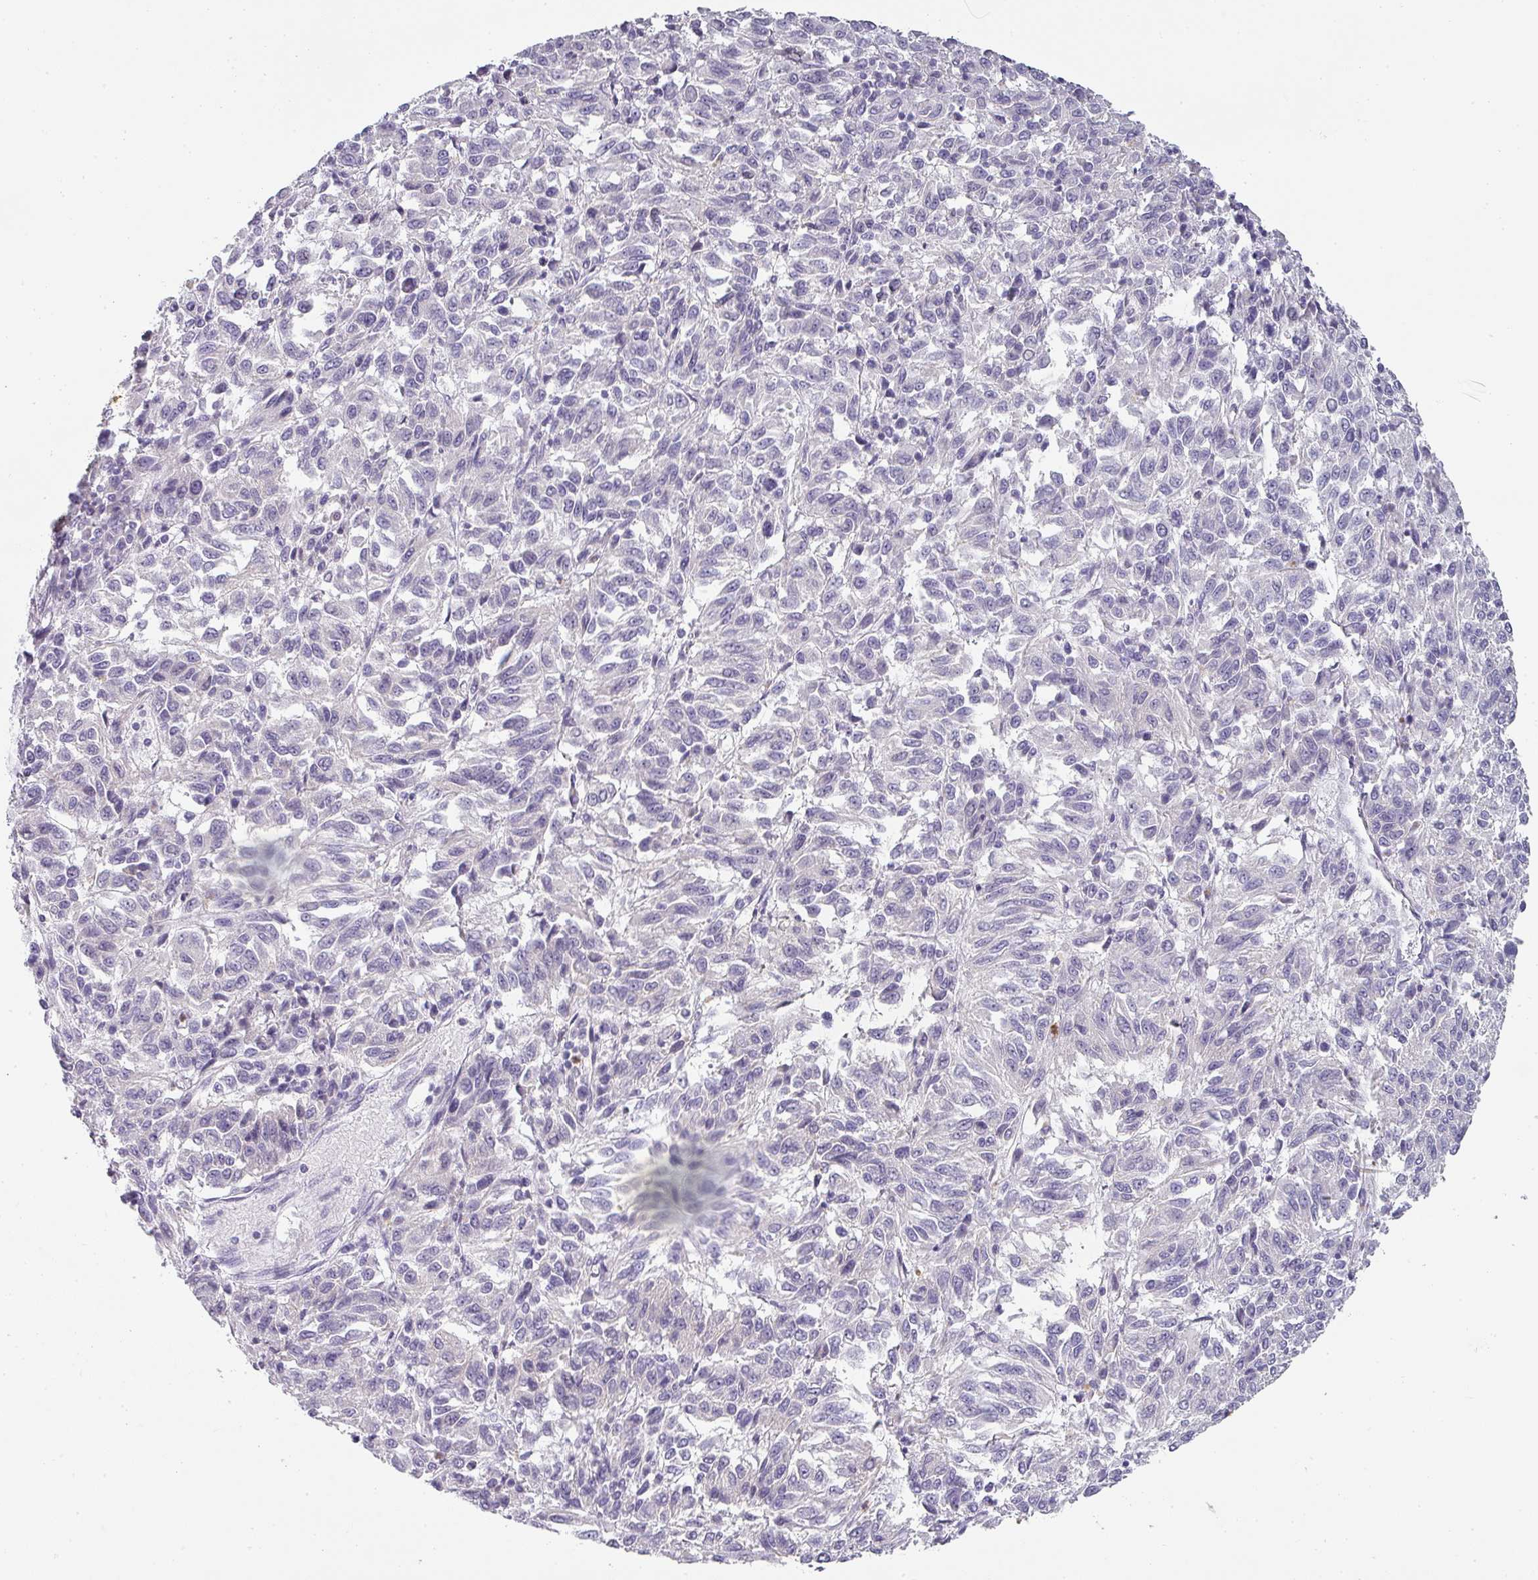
{"staining": {"intensity": "negative", "quantity": "none", "location": "none"}, "tissue": "melanoma", "cell_type": "Tumor cells", "image_type": "cancer", "snomed": [{"axis": "morphology", "description": "Malignant melanoma, Metastatic site"}, {"axis": "topography", "description": "Lung"}], "caption": "A high-resolution photomicrograph shows immunohistochemistry (IHC) staining of melanoma, which displays no significant staining in tumor cells.", "gene": "BTLA", "patient": {"sex": "male", "age": 64}}